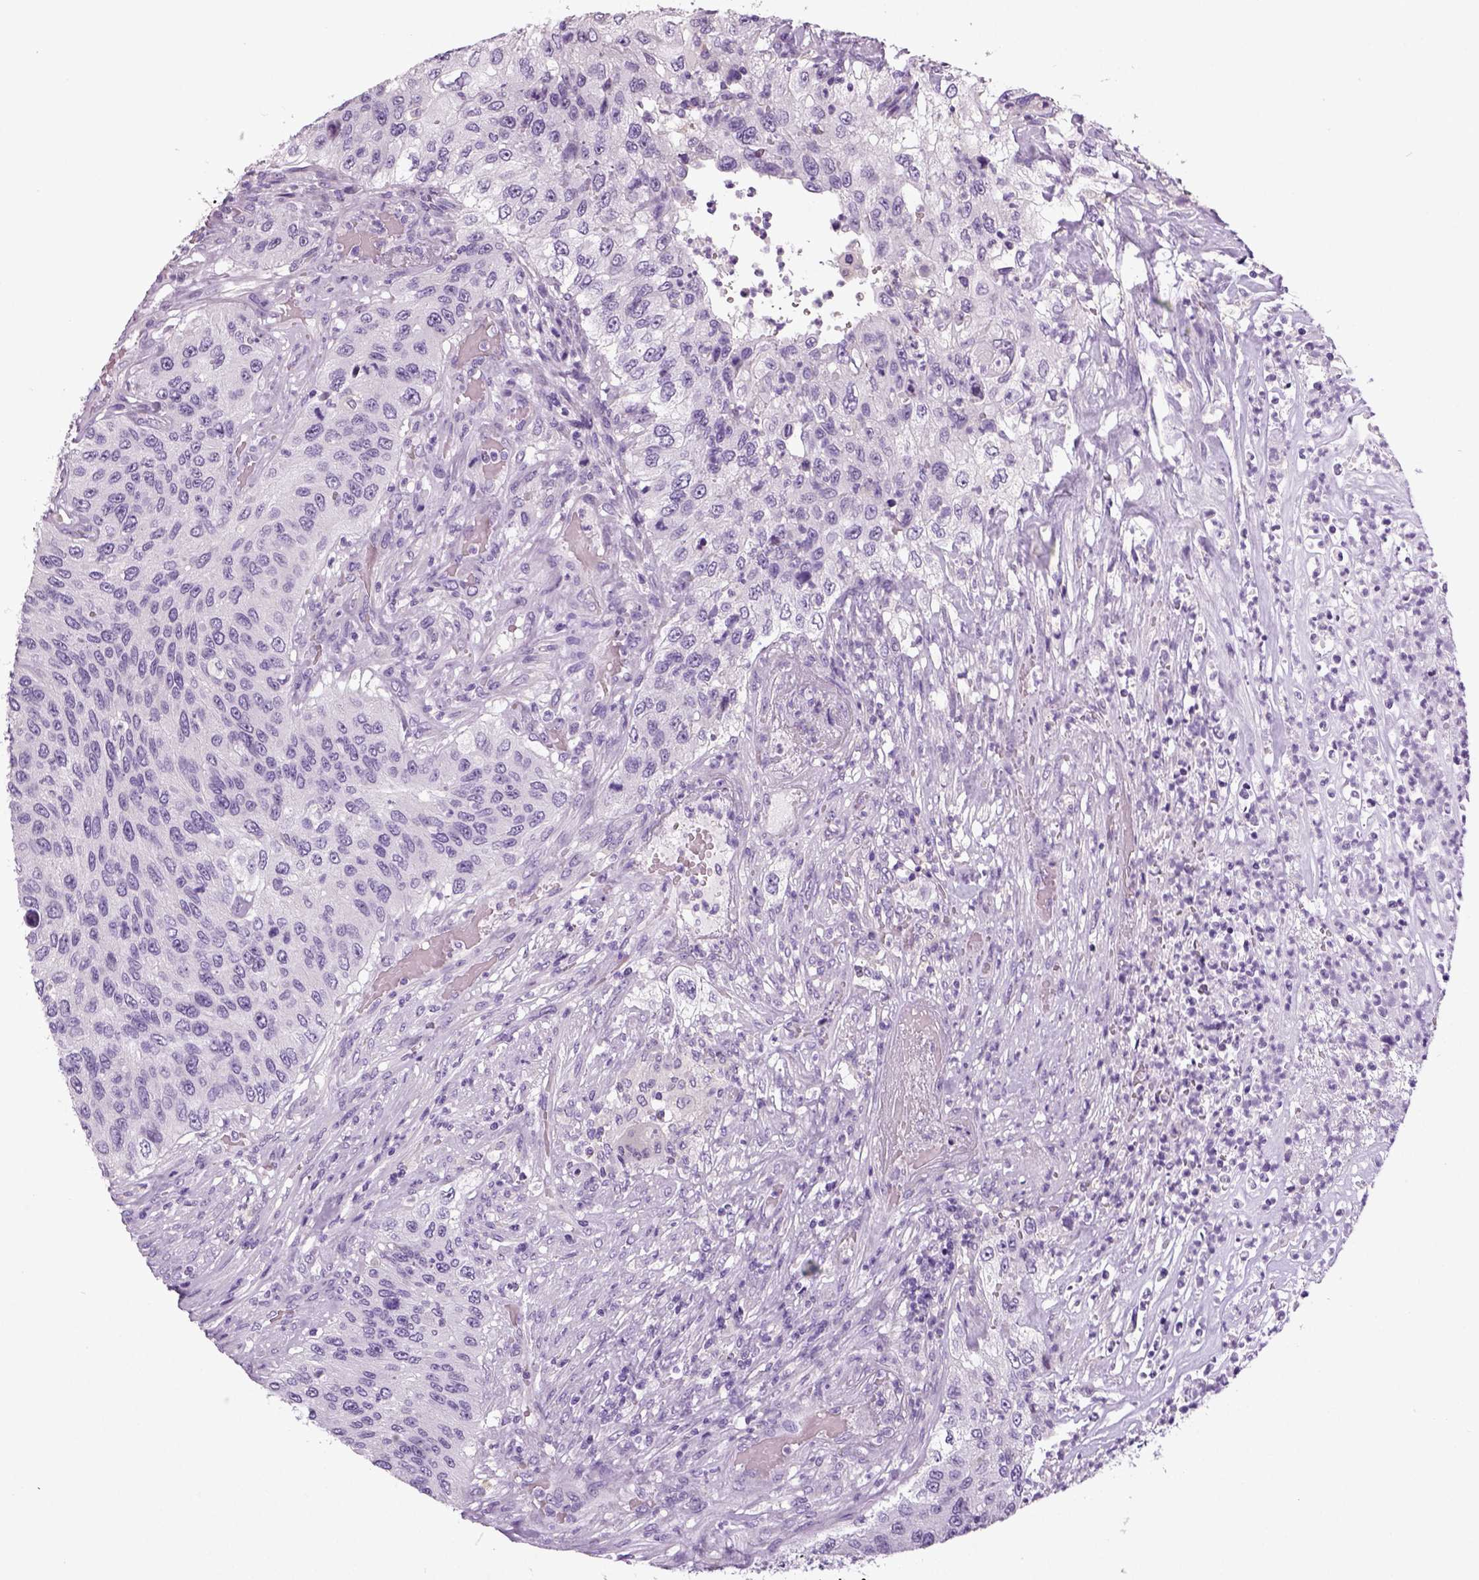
{"staining": {"intensity": "negative", "quantity": "none", "location": "none"}, "tissue": "urothelial cancer", "cell_type": "Tumor cells", "image_type": "cancer", "snomed": [{"axis": "morphology", "description": "Urothelial carcinoma, High grade"}, {"axis": "topography", "description": "Urinary bladder"}], "caption": "High power microscopy histopathology image of an immunohistochemistry (IHC) micrograph of urothelial cancer, revealing no significant staining in tumor cells.", "gene": "NECAB2", "patient": {"sex": "female", "age": 60}}